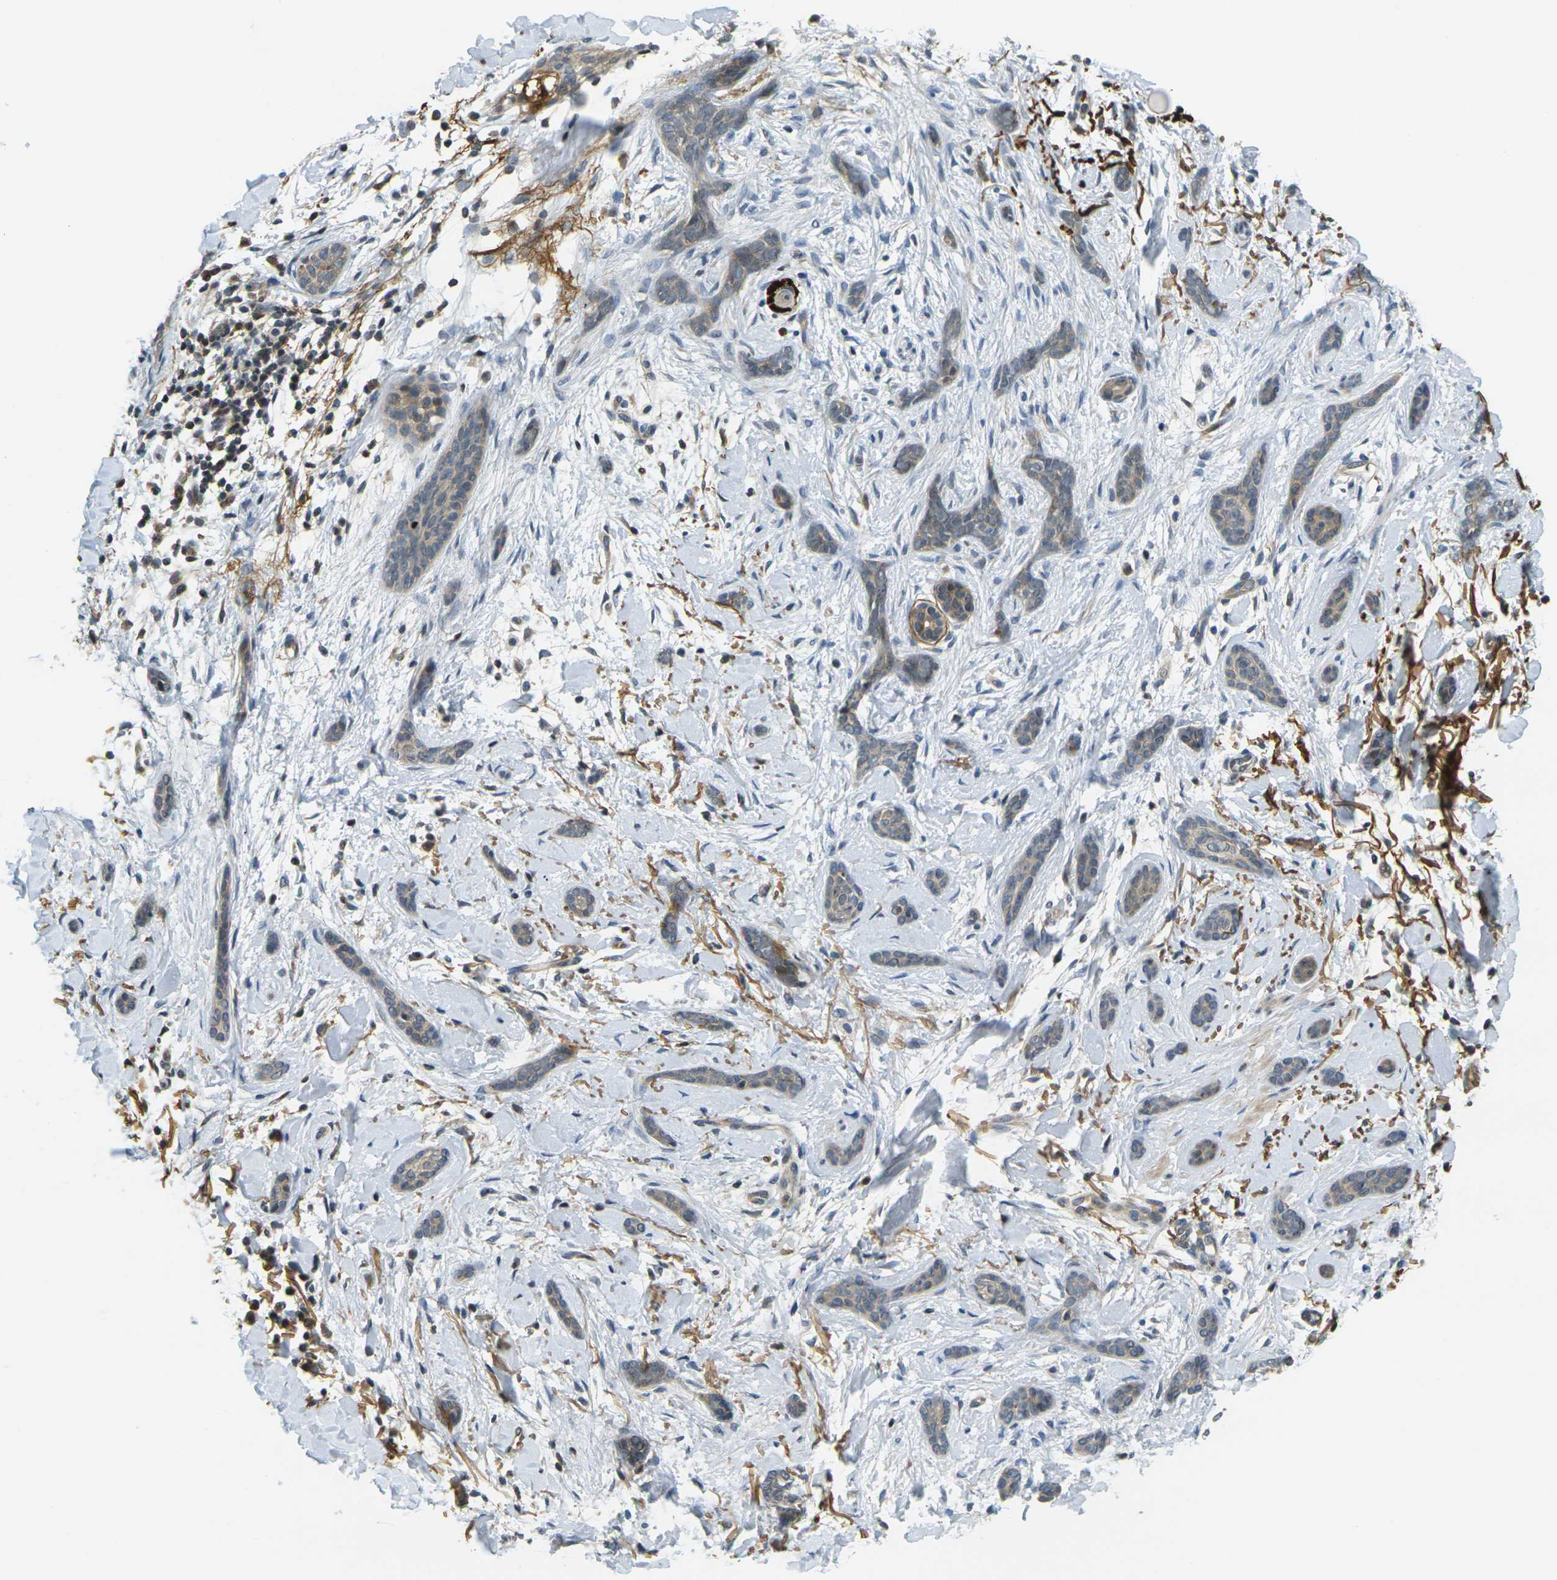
{"staining": {"intensity": "weak", "quantity": ">75%", "location": "cytoplasmic/membranous"}, "tissue": "skin cancer", "cell_type": "Tumor cells", "image_type": "cancer", "snomed": [{"axis": "morphology", "description": "Basal cell carcinoma"}, {"axis": "topography", "description": "Skin"}], "caption": "Protein positivity by immunohistochemistry reveals weak cytoplasmic/membranous staining in about >75% of tumor cells in skin cancer. (Stains: DAB (3,3'-diaminobenzidine) in brown, nuclei in blue, Microscopy: brightfield microscopy at high magnification).", "gene": "KLHL8", "patient": {"sex": "female", "age": 58}}